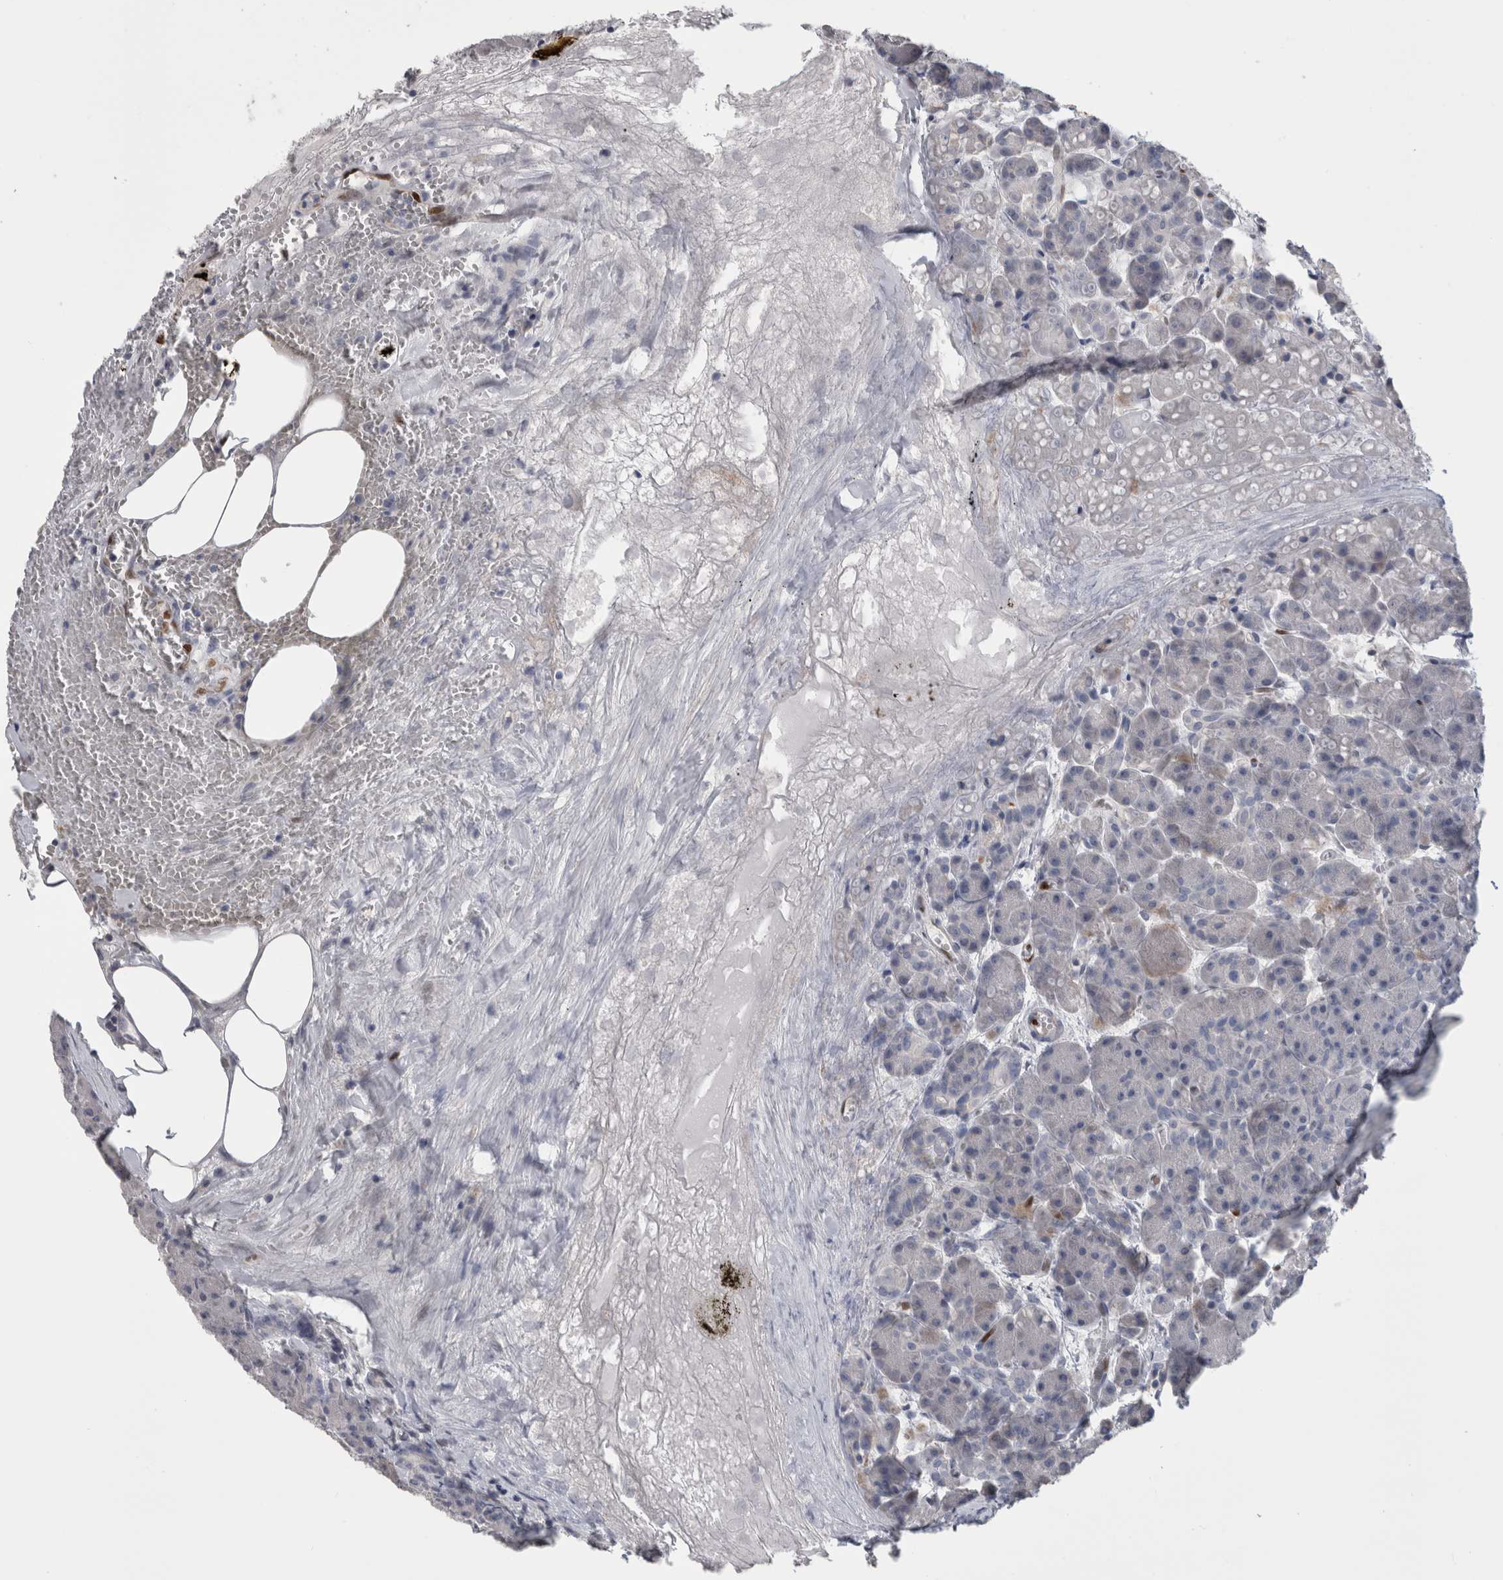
{"staining": {"intensity": "weak", "quantity": "<25%", "location": "cytoplasmic/membranous"}, "tissue": "pancreas", "cell_type": "Exocrine glandular cells", "image_type": "normal", "snomed": [{"axis": "morphology", "description": "Normal tissue, NOS"}, {"axis": "topography", "description": "Pancreas"}], "caption": "The histopathology image exhibits no significant positivity in exocrine glandular cells of pancreas. The staining was performed using DAB to visualize the protein expression in brown, while the nuclei were stained in blue with hematoxylin (Magnification: 20x).", "gene": "IL33", "patient": {"sex": "male", "age": 63}}